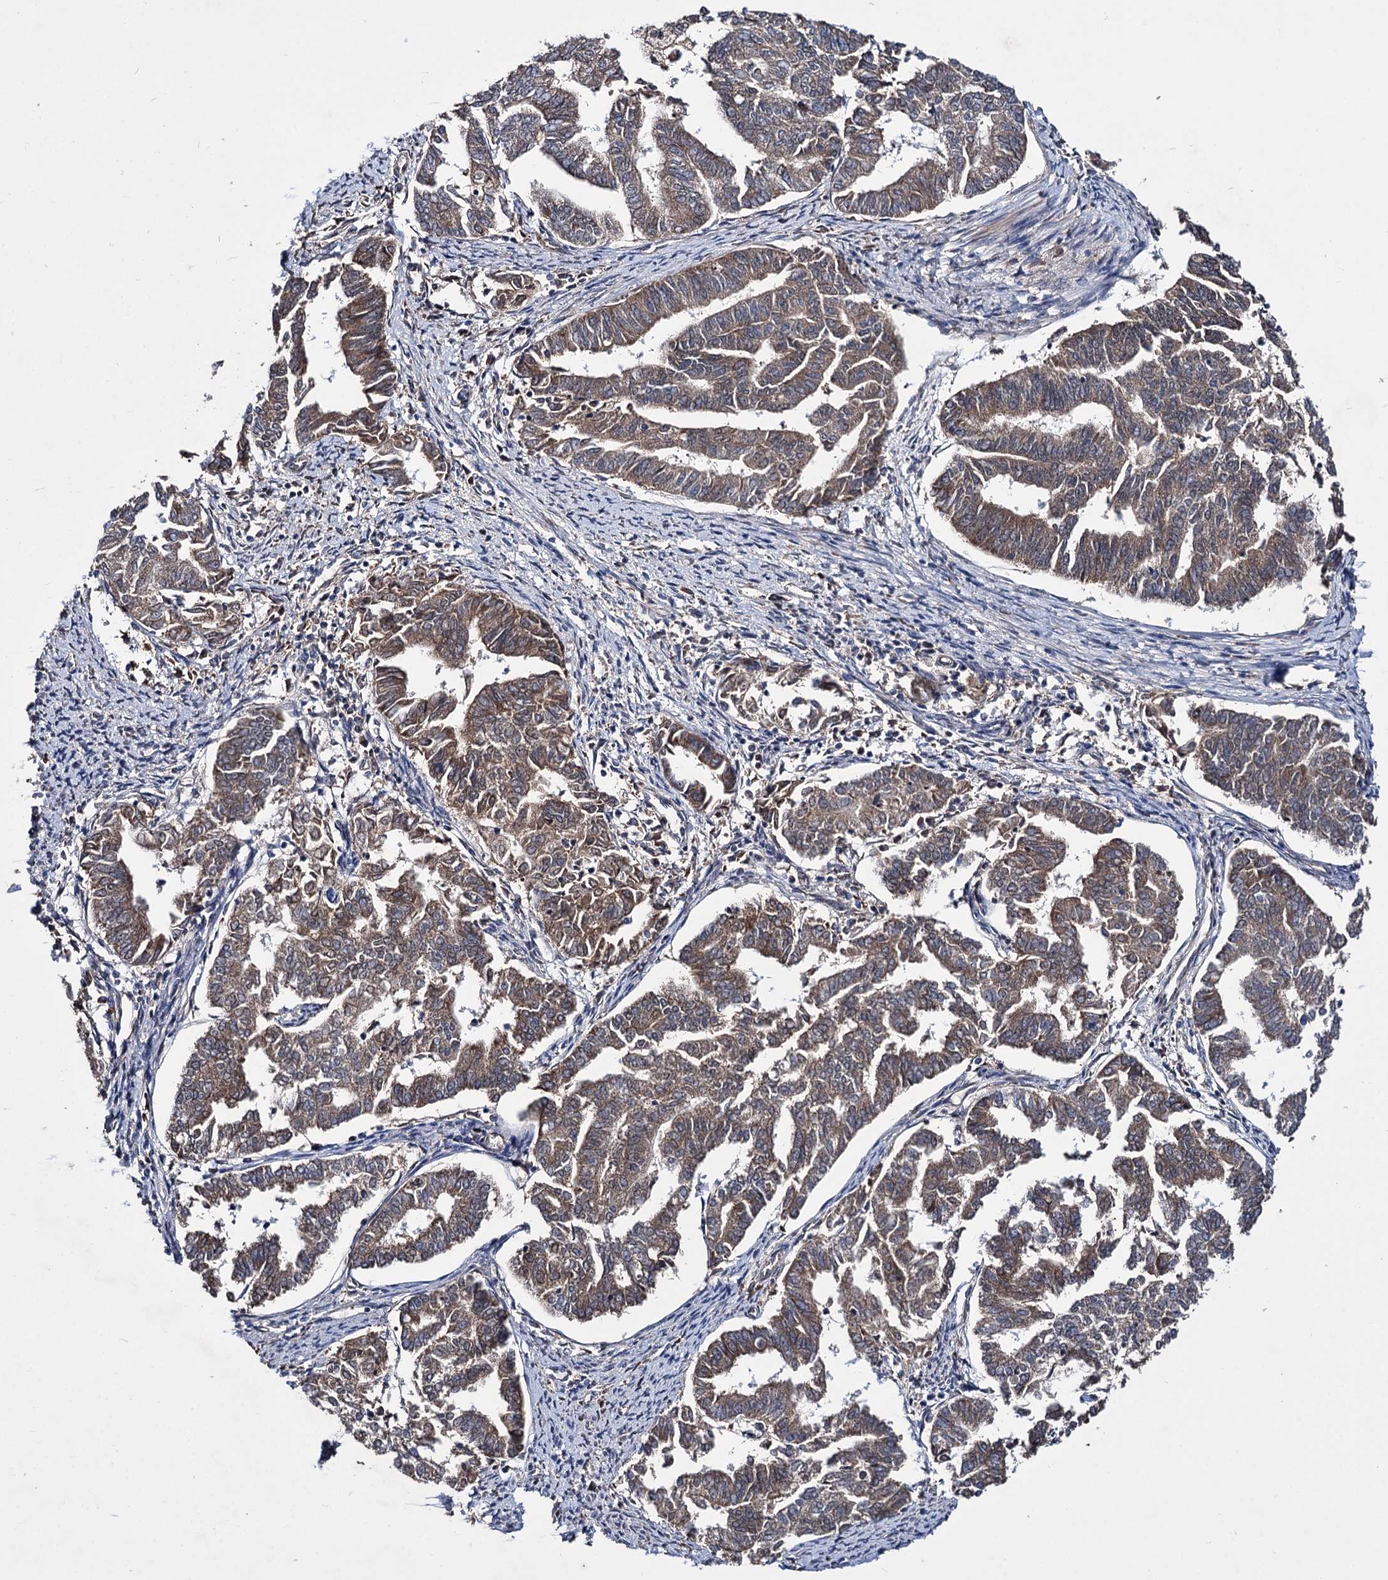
{"staining": {"intensity": "weak", "quantity": ">75%", "location": "cytoplasmic/membranous"}, "tissue": "endometrial cancer", "cell_type": "Tumor cells", "image_type": "cancer", "snomed": [{"axis": "morphology", "description": "Adenocarcinoma, NOS"}, {"axis": "topography", "description": "Endometrium"}], "caption": "A high-resolution image shows immunohistochemistry staining of adenocarcinoma (endometrial), which displays weak cytoplasmic/membranous expression in approximately >75% of tumor cells.", "gene": "CLPB", "patient": {"sex": "female", "age": 79}}